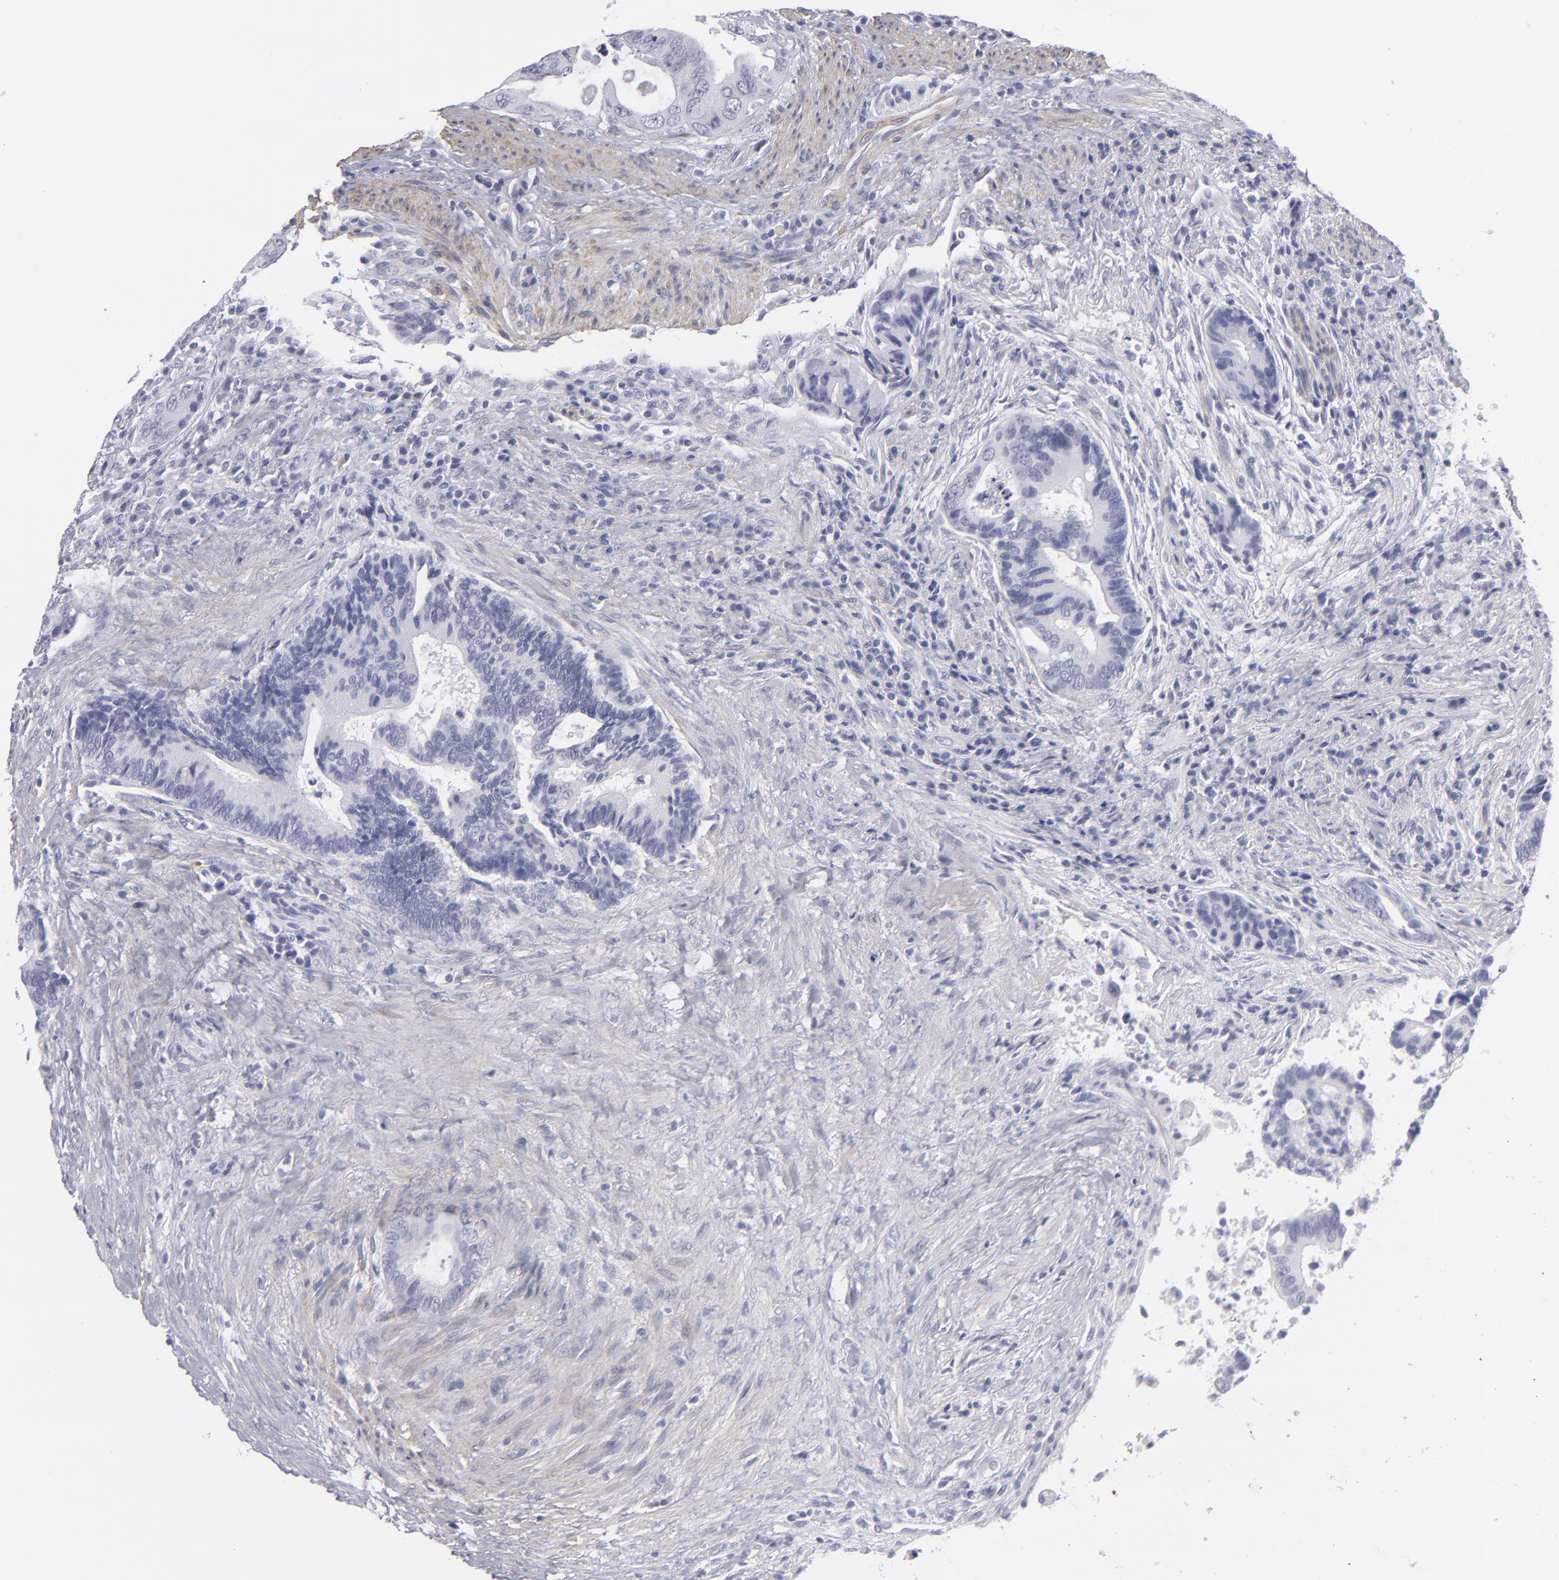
{"staining": {"intensity": "negative", "quantity": "none", "location": "none"}, "tissue": "colorectal cancer", "cell_type": "Tumor cells", "image_type": "cancer", "snomed": [{"axis": "morphology", "description": "Adenocarcinoma, NOS"}, {"axis": "topography", "description": "Rectum"}], "caption": "DAB (3,3'-diaminobenzidine) immunohistochemical staining of colorectal adenocarcinoma reveals no significant staining in tumor cells.", "gene": "MYH11", "patient": {"sex": "female", "age": 67}}